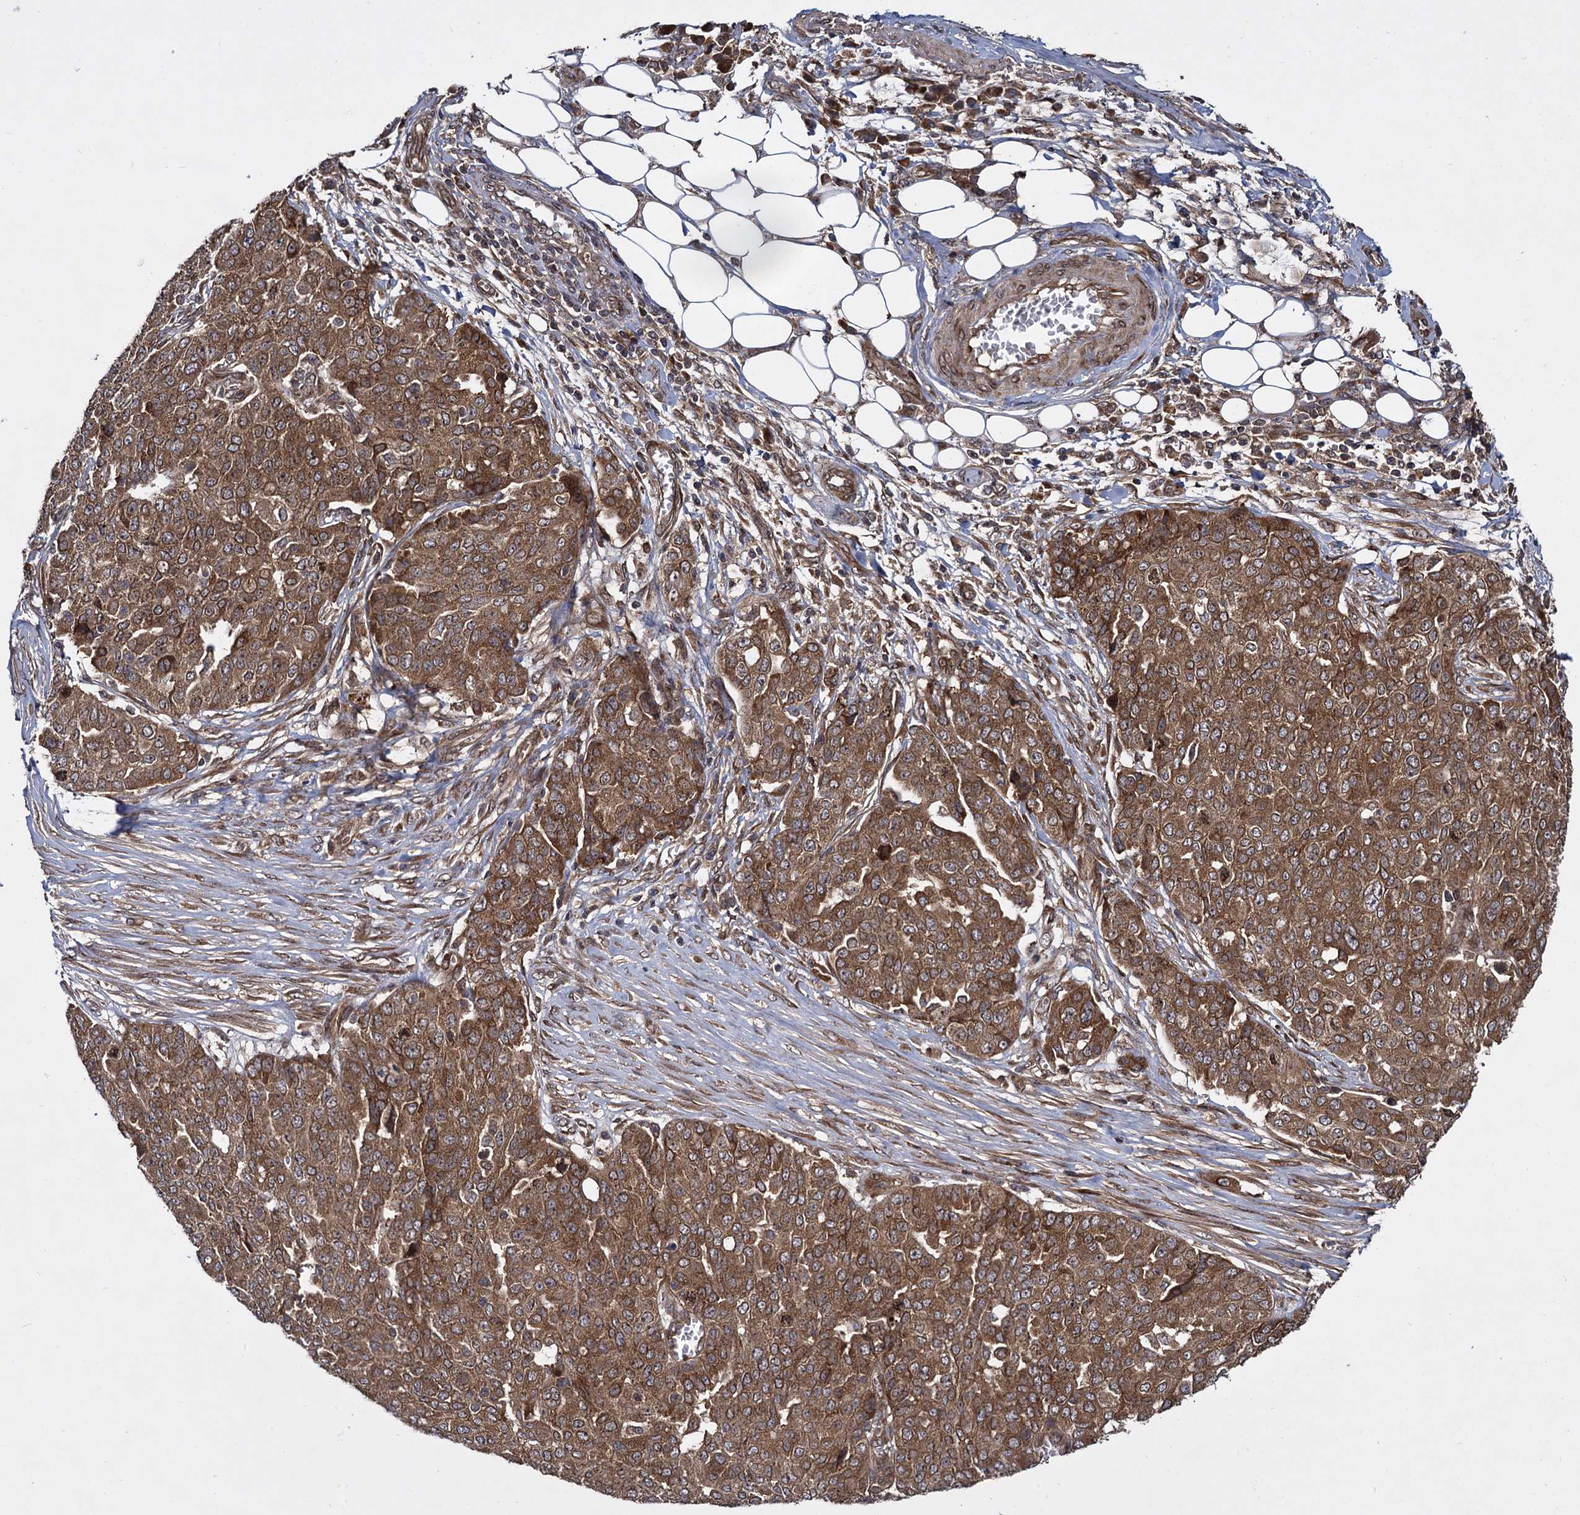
{"staining": {"intensity": "strong", "quantity": ">75%", "location": "cytoplasmic/membranous"}, "tissue": "ovarian cancer", "cell_type": "Tumor cells", "image_type": "cancer", "snomed": [{"axis": "morphology", "description": "Cystadenocarcinoma, serous, NOS"}, {"axis": "topography", "description": "Soft tissue"}, {"axis": "topography", "description": "Ovary"}], "caption": "IHC micrograph of human serous cystadenocarcinoma (ovarian) stained for a protein (brown), which exhibits high levels of strong cytoplasmic/membranous expression in approximately >75% of tumor cells.", "gene": "DCP1B", "patient": {"sex": "female", "age": 57}}